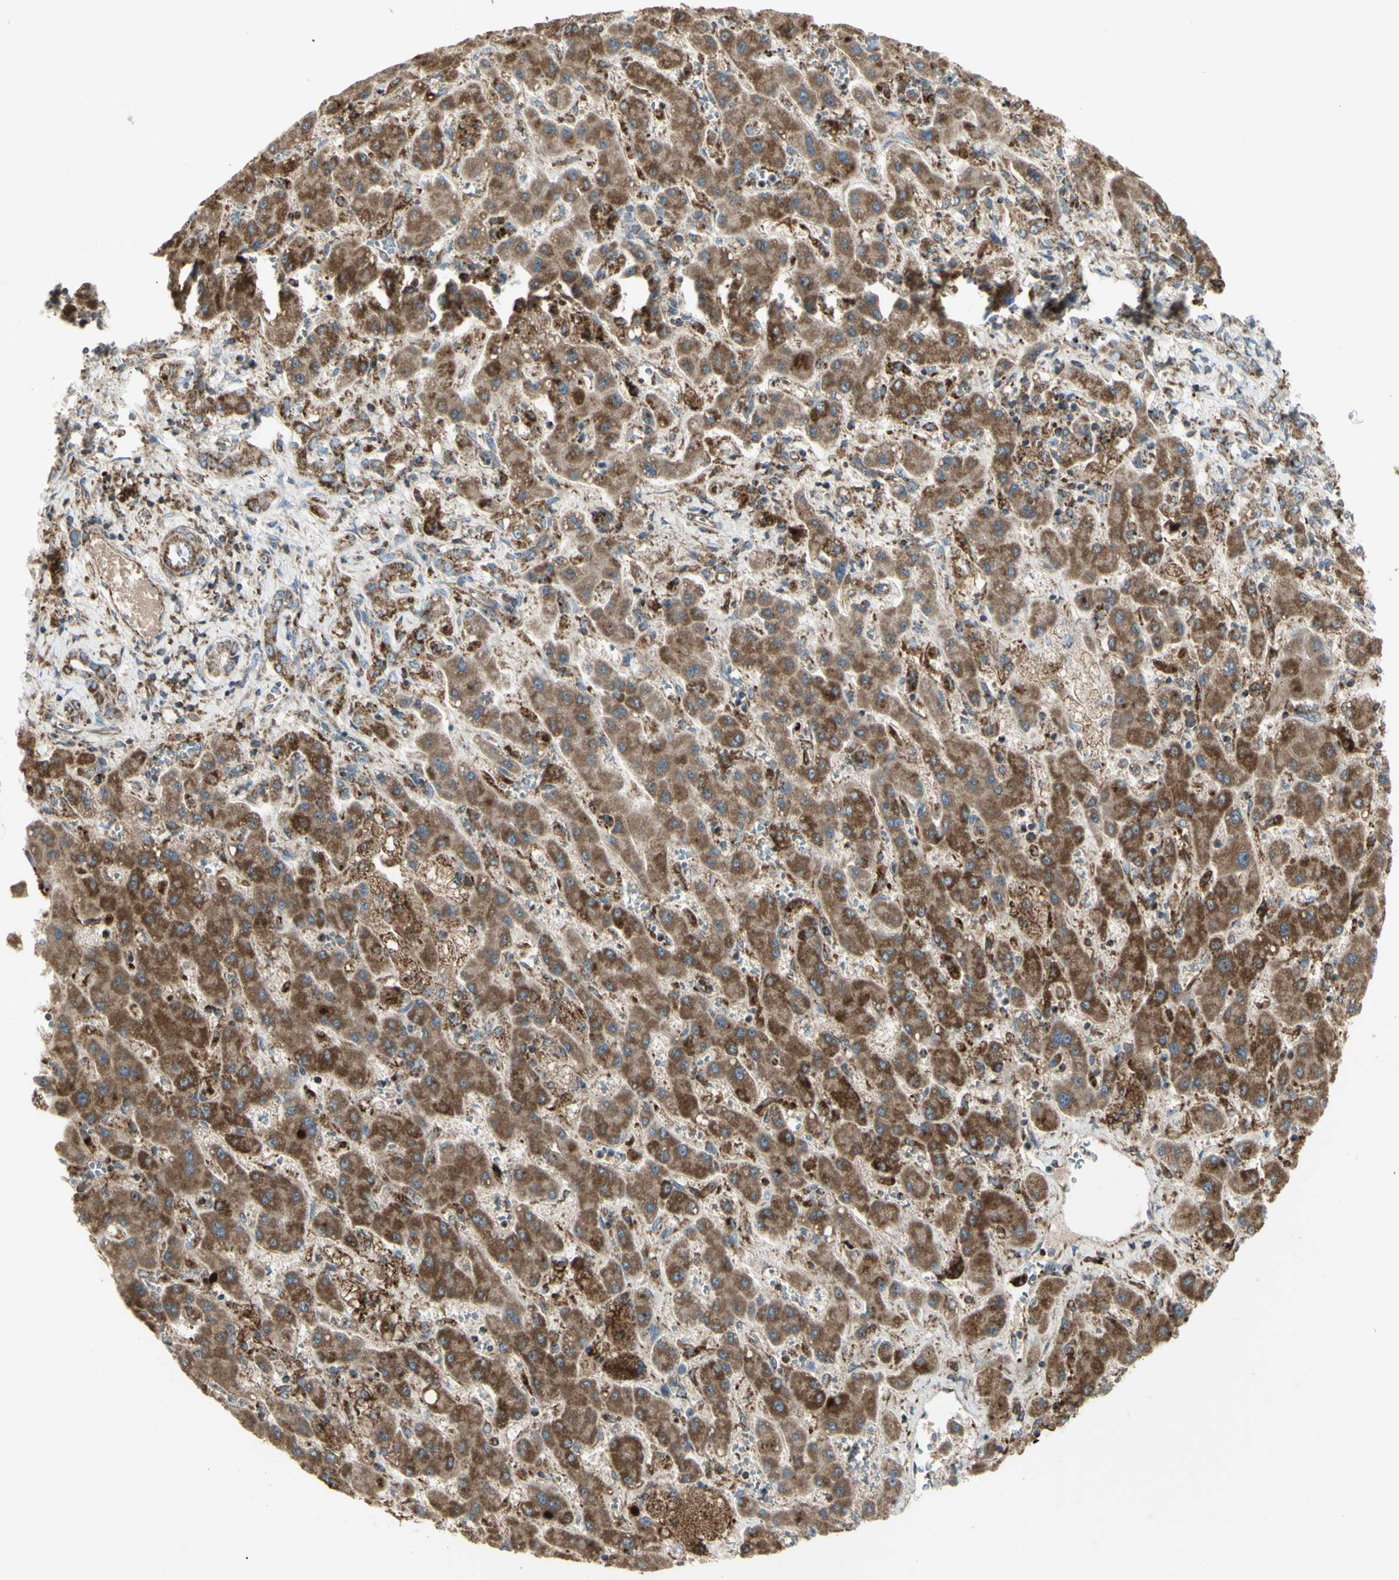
{"staining": {"intensity": "moderate", "quantity": ">75%", "location": "cytoplasmic/membranous"}, "tissue": "liver cancer", "cell_type": "Tumor cells", "image_type": "cancer", "snomed": [{"axis": "morphology", "description": "Cholangiocarcinoma"}, {"axis": "topography", "description": "Liver"}], "caption": "Liver cancer stained with a protein marker reveals moderate staining in tumor cells.", "gene": "CYB5R1", "patient": {"sex": "male", "age": 50}}